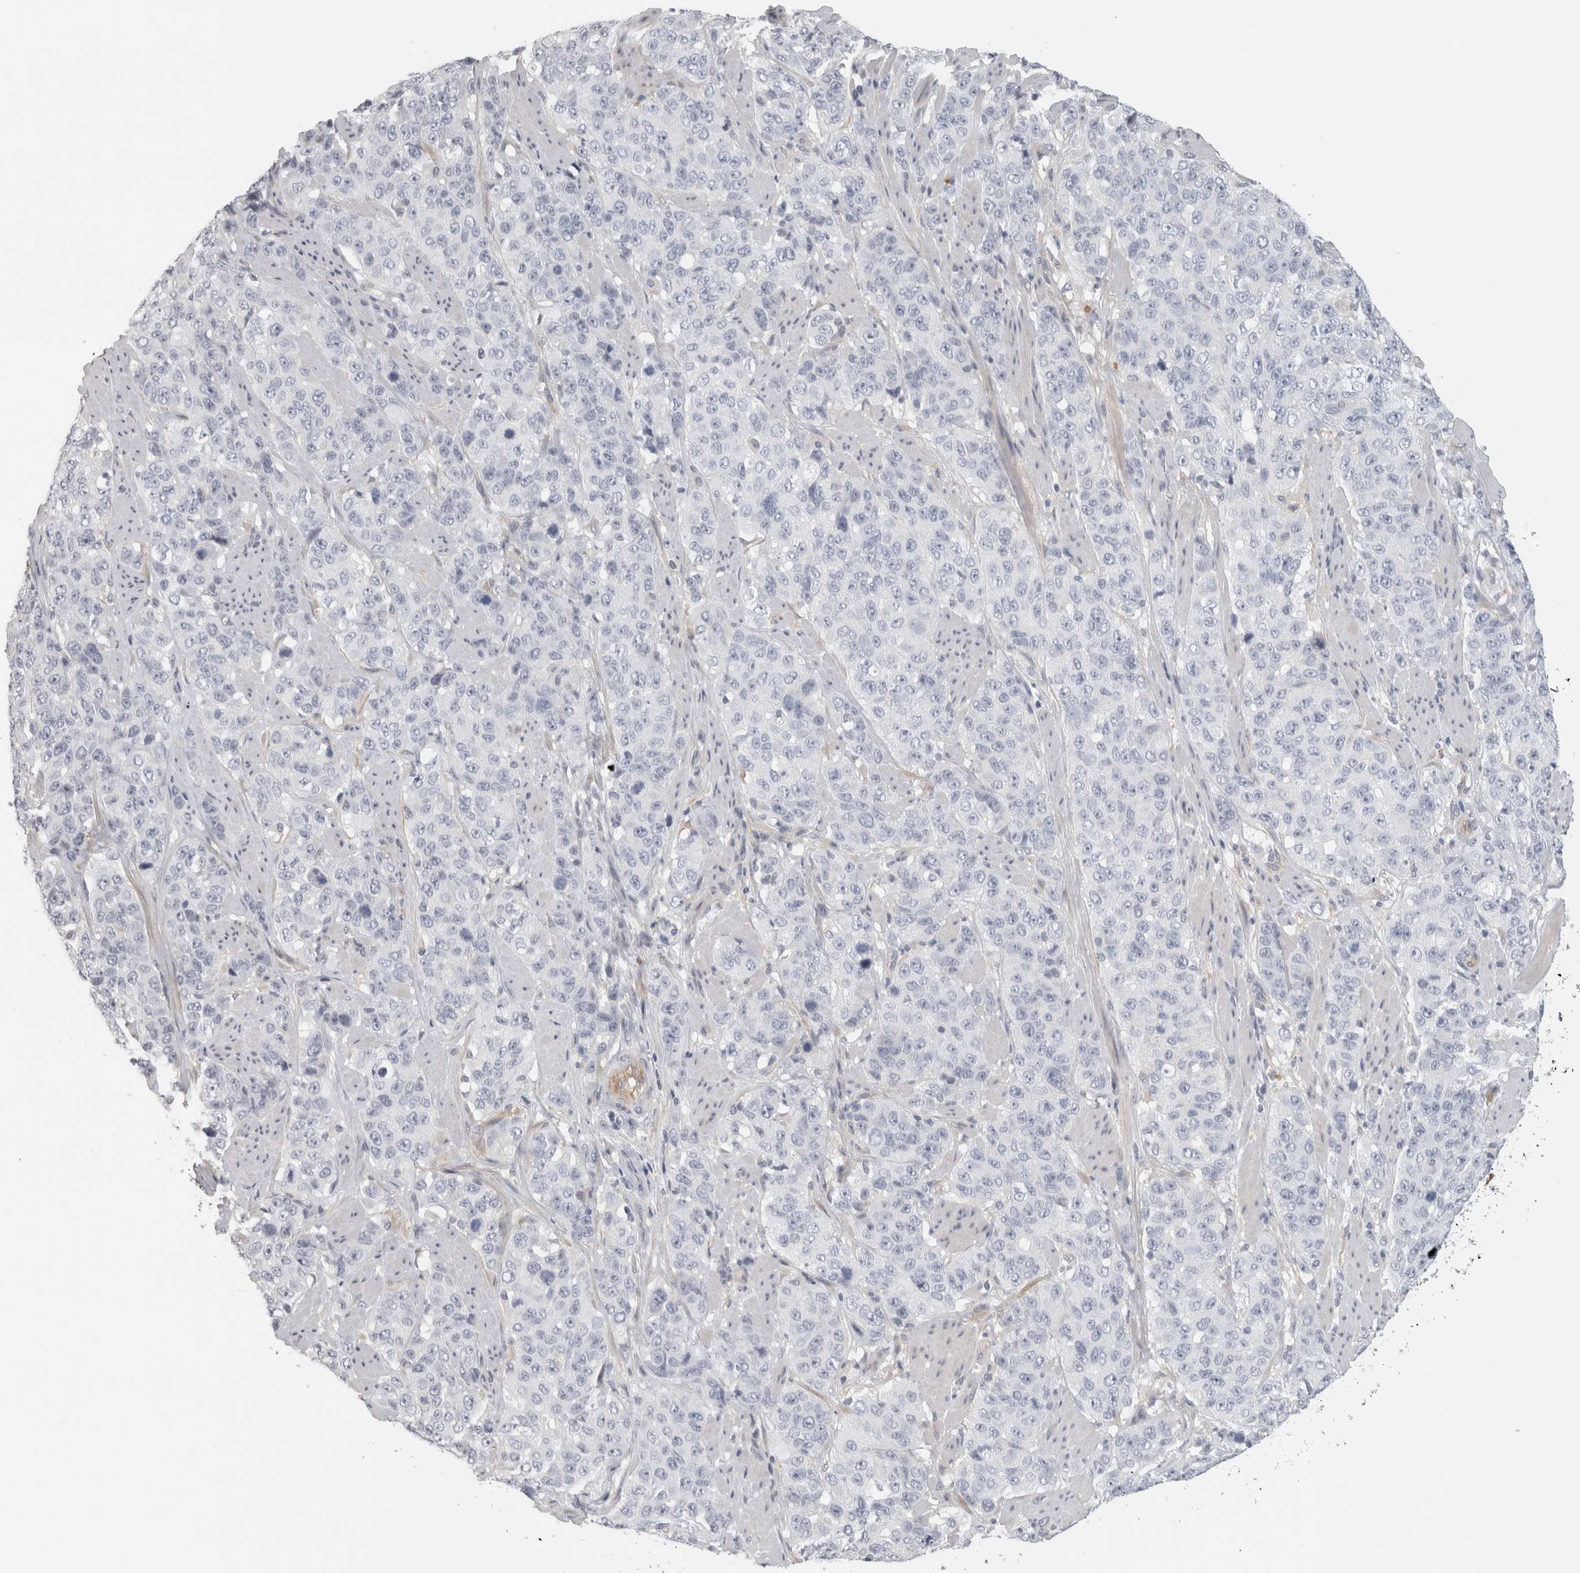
{"staining": {"intensity": "negative", "quantity": "none", "location": "none"}, "tissue": "stomach cancer", "cell_type": "Tumor cells", "image_type": "cancer", "snomed": [{"axis": "morphology", "description": "Adenocarcinoma, NOS"}, {"axis": "topography", "description": "Stomach"}], "caption": "This is an immunohistochemistry micrograph of stomach cancer (adenocarcinoma). There is no staining in tumor cells.", "gene": "FBLIM1", "patient": {"sex": "male", "age": 48}}